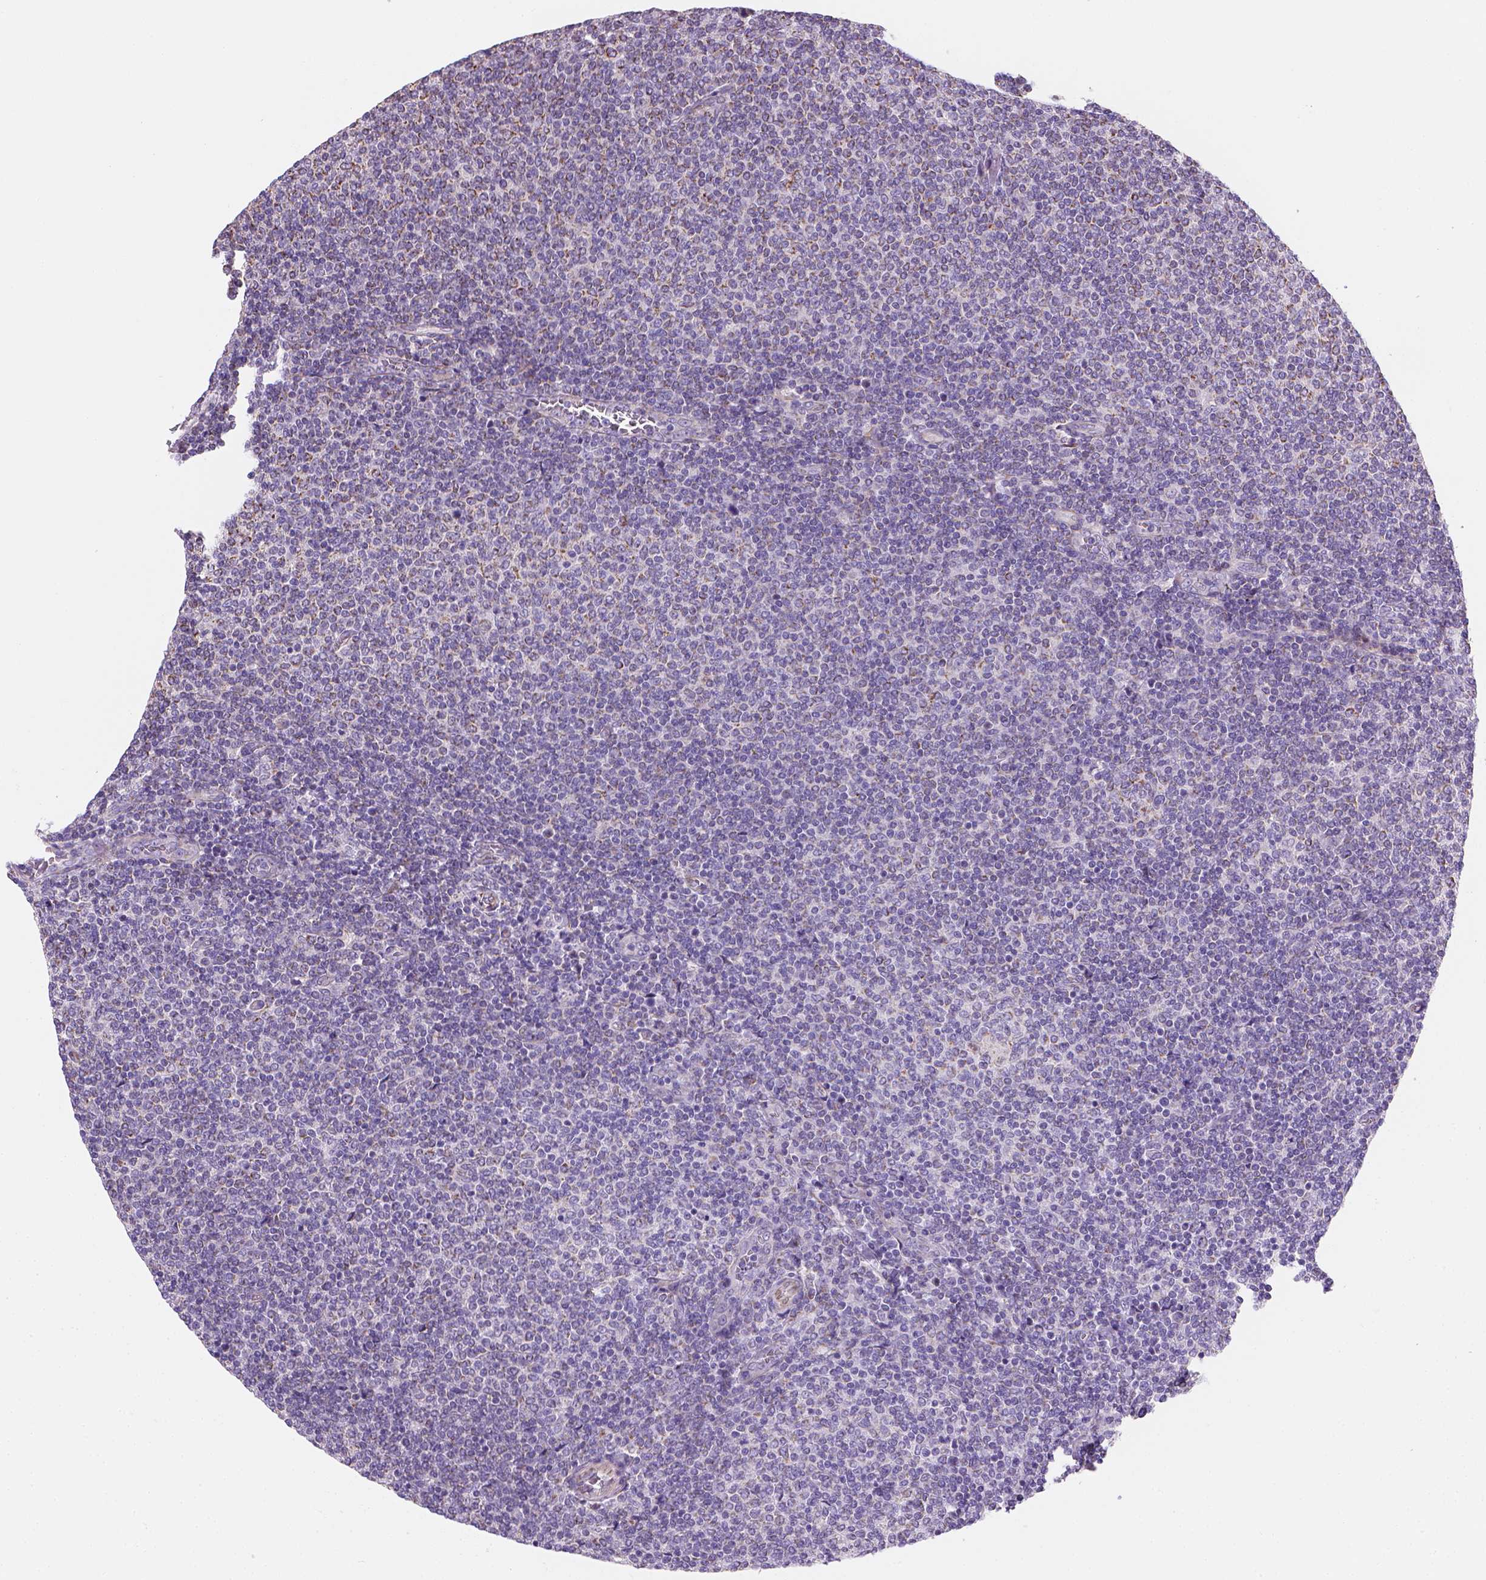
{"staining": {"intensity": "negative", "quantity": "none", "location": "none"}, "tissue": "lymphoma", "cell_type": "Tumor cells", "image_type": "cancer", "snomed": [{"axis": "morphology", "description": "Malignant lymphoma, non-Hodgkin's type, Low grade"}, {"axis": "topography", "description": "Lymph node"}], "caption": "Human lymphoma stained for a protein using immunohistochemistry (IHC) demonstrates no staining in tumor cells.", "gene": "CES2", "patient": {"sex": "male", "age": 52}}